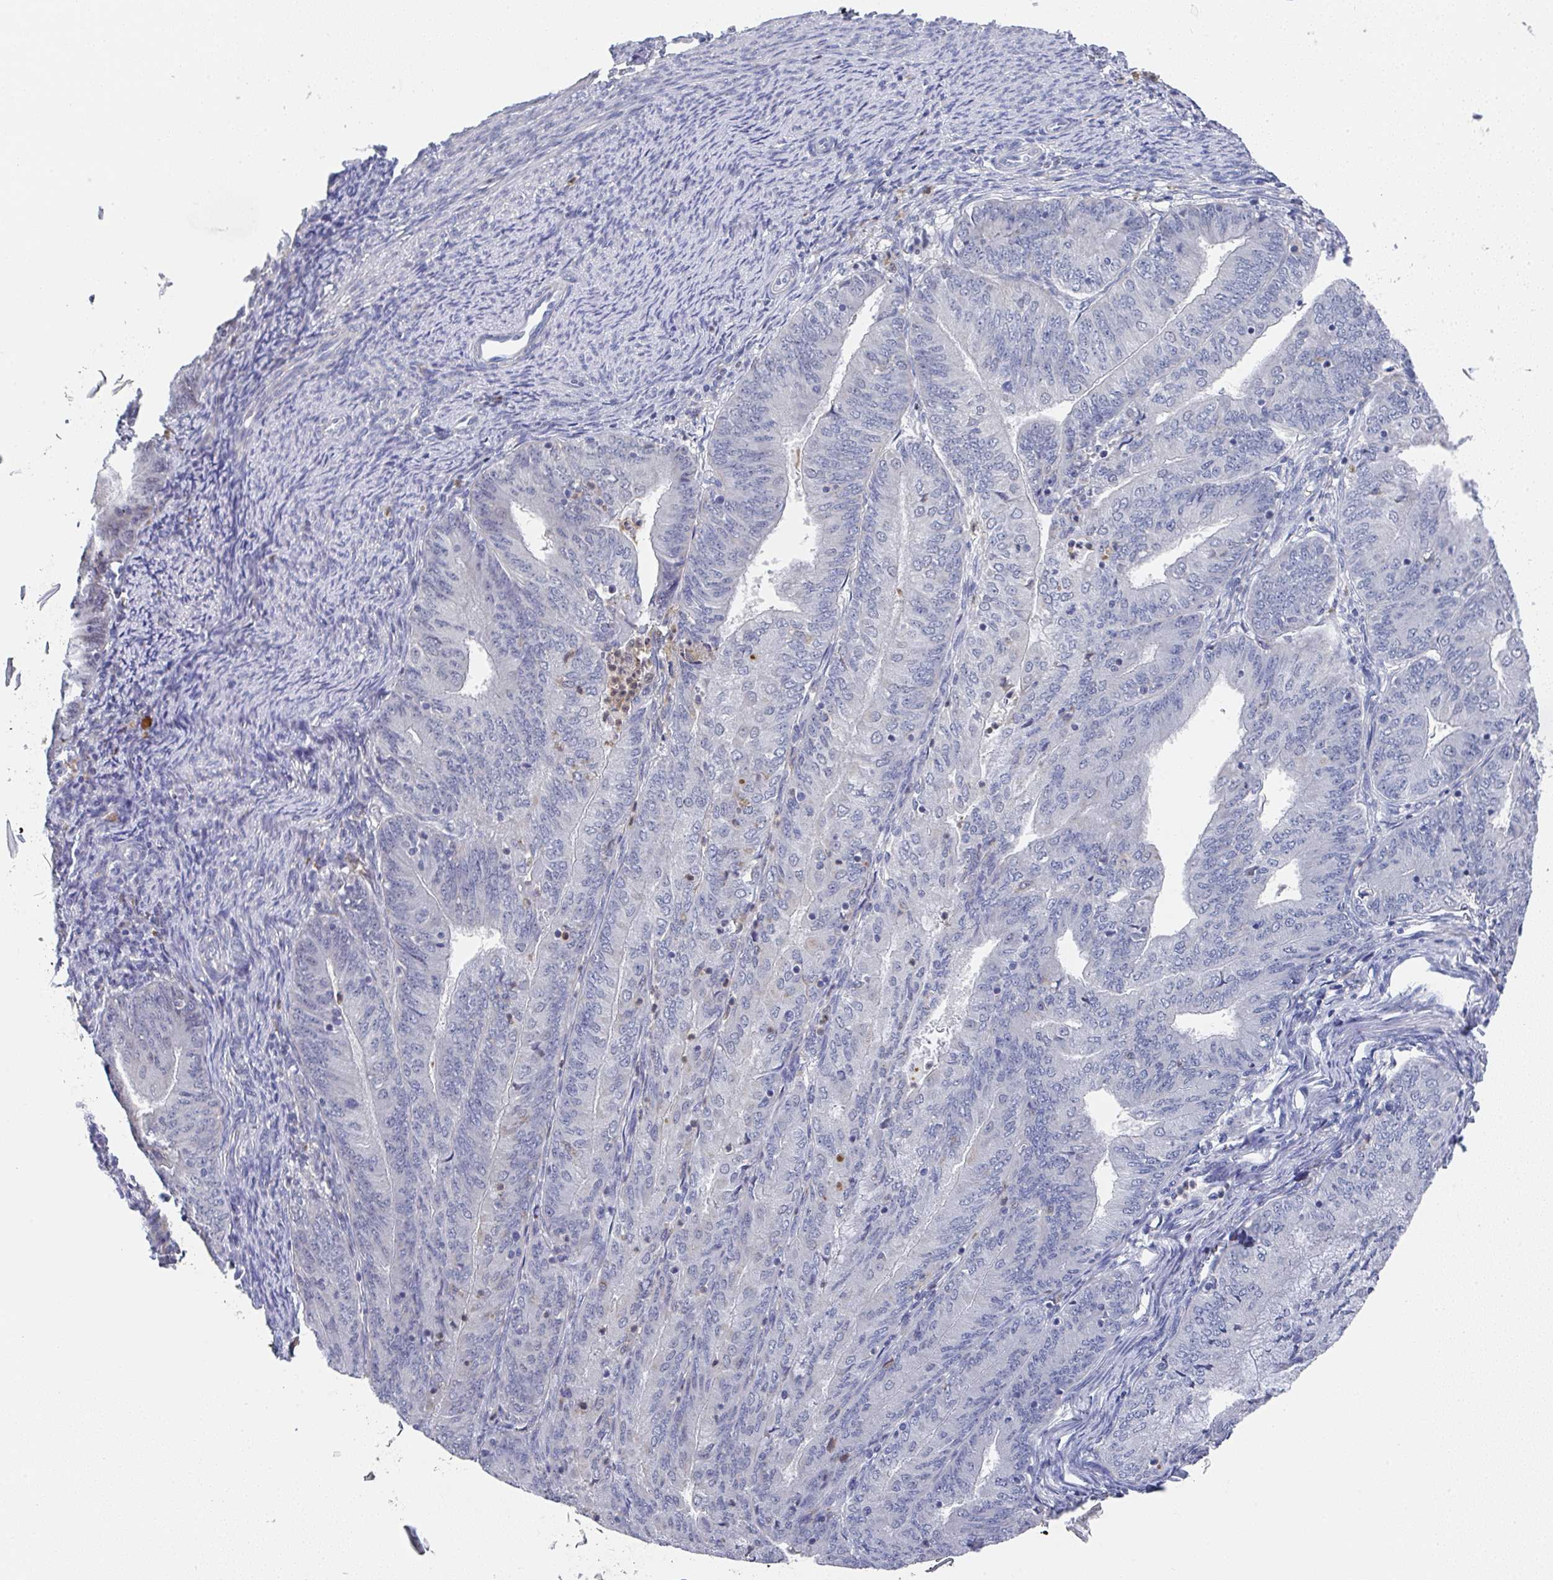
{"staining": {"intensity": "negative", "quantity": "none", "location": "none"}, "tissue": "endometrial cancer", "cell_type": "Tumor cells", "image_type": "cancer", "snomed": [{"axis": "morphology", "description": "Adenocarcinoma, NOS"}, {"axis": "topography", "description": "Endometrium"}], "caption": "An immunohistochemistry (IHC) micrograph of endometrial adenocarcinoma is shown. There is no staining in tumor cells of endometrial adenocarcinoma.", "gene": "NCF1", "patient": {"sex": "female", "age": 57}}